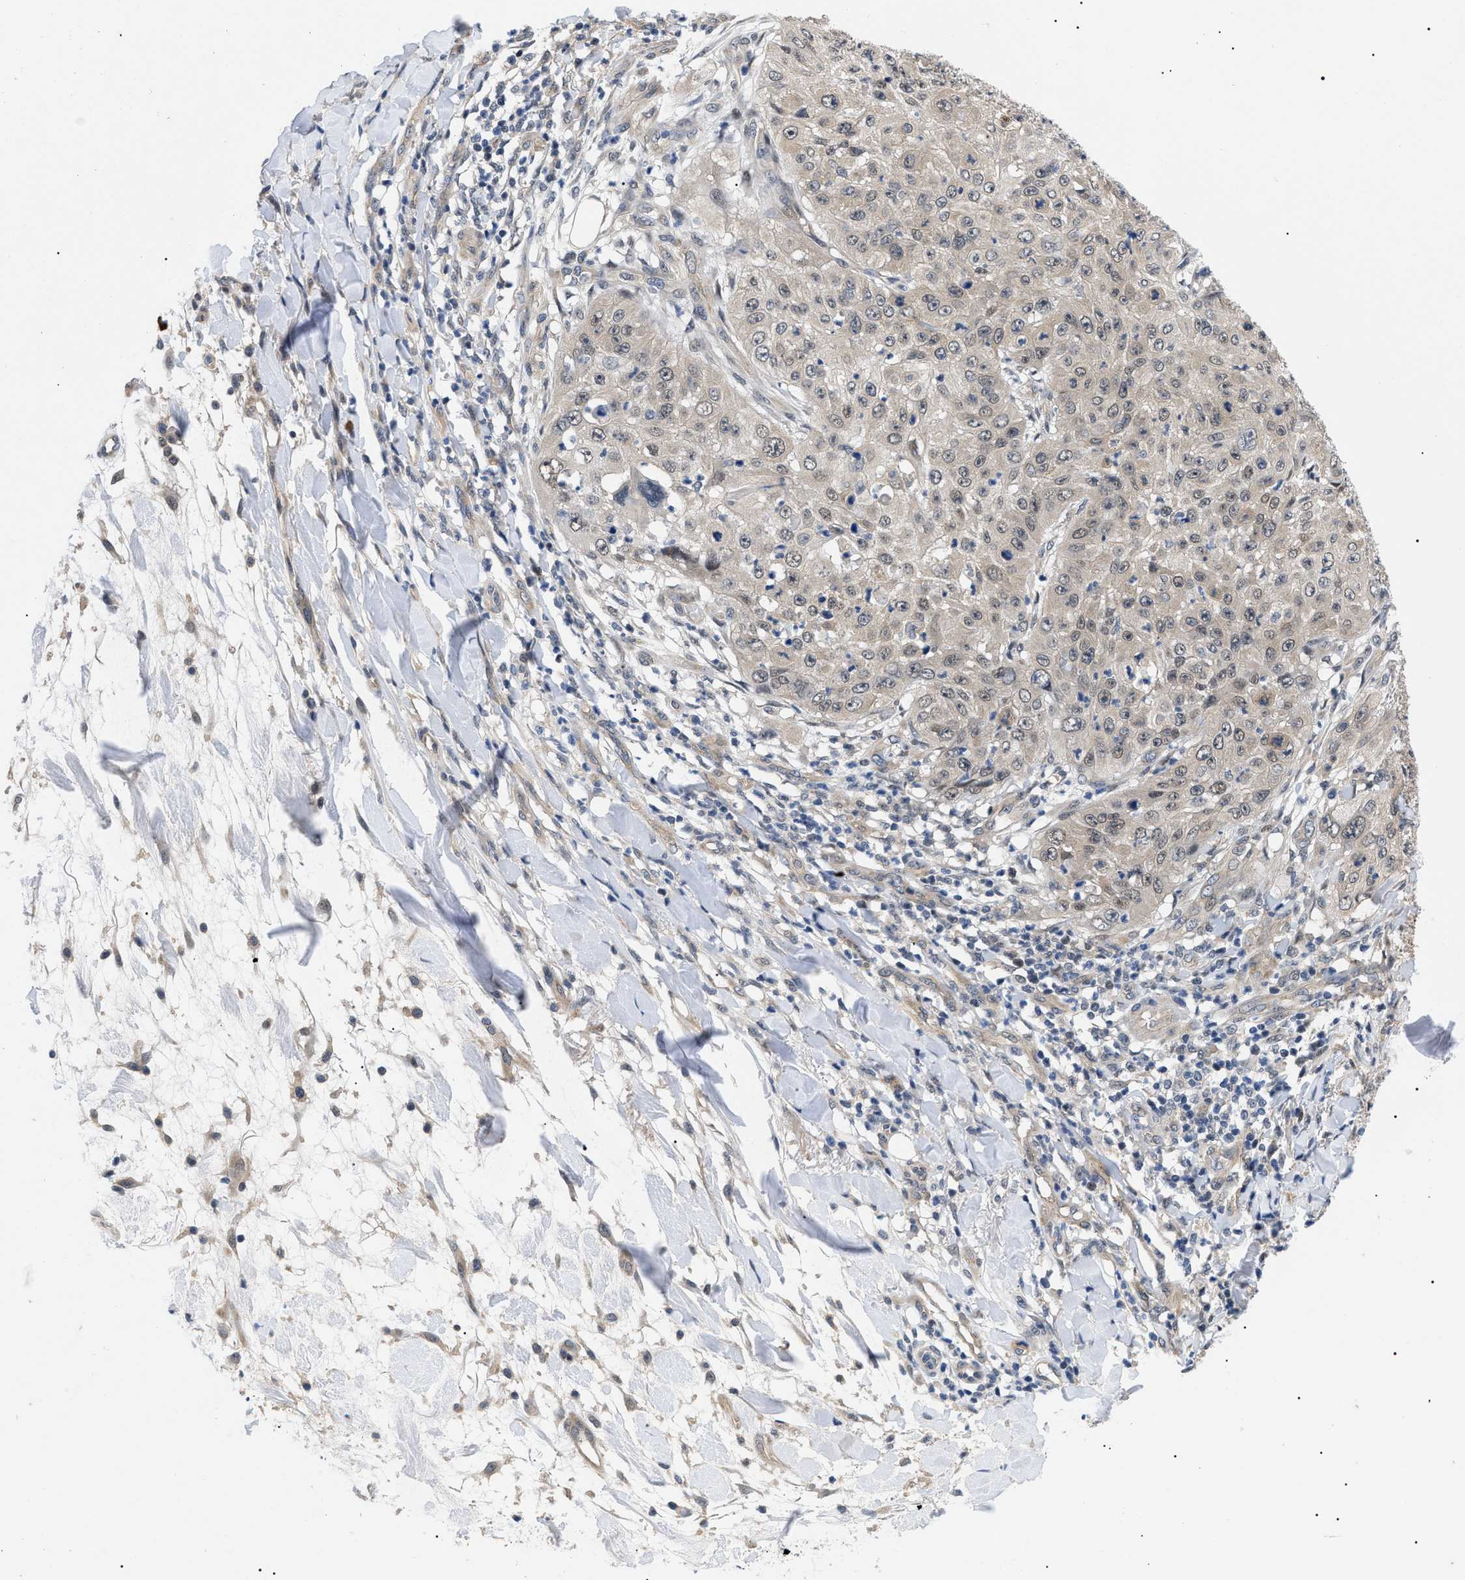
{"staining": {"intensity": "weak", "quantity": ">75%", "location": "cytoplasmic/membranous,nuclear"}, "tissue": "skin cancer", "cell_type": "Tumor cells", "image_type": "cancer", "snomed": [{"axis": "morphology", "description": "Squamous cell carcinoma, NOS"}, {"axis": "topography", "description": "Skin"}], "caption": "Human skin cancer (squamous cell carcinoma) stained with a protein marker exhibits weak staining in tumor cells.", "gene": "GARRE1", "patient": {"sex": "female", "age": 80}}